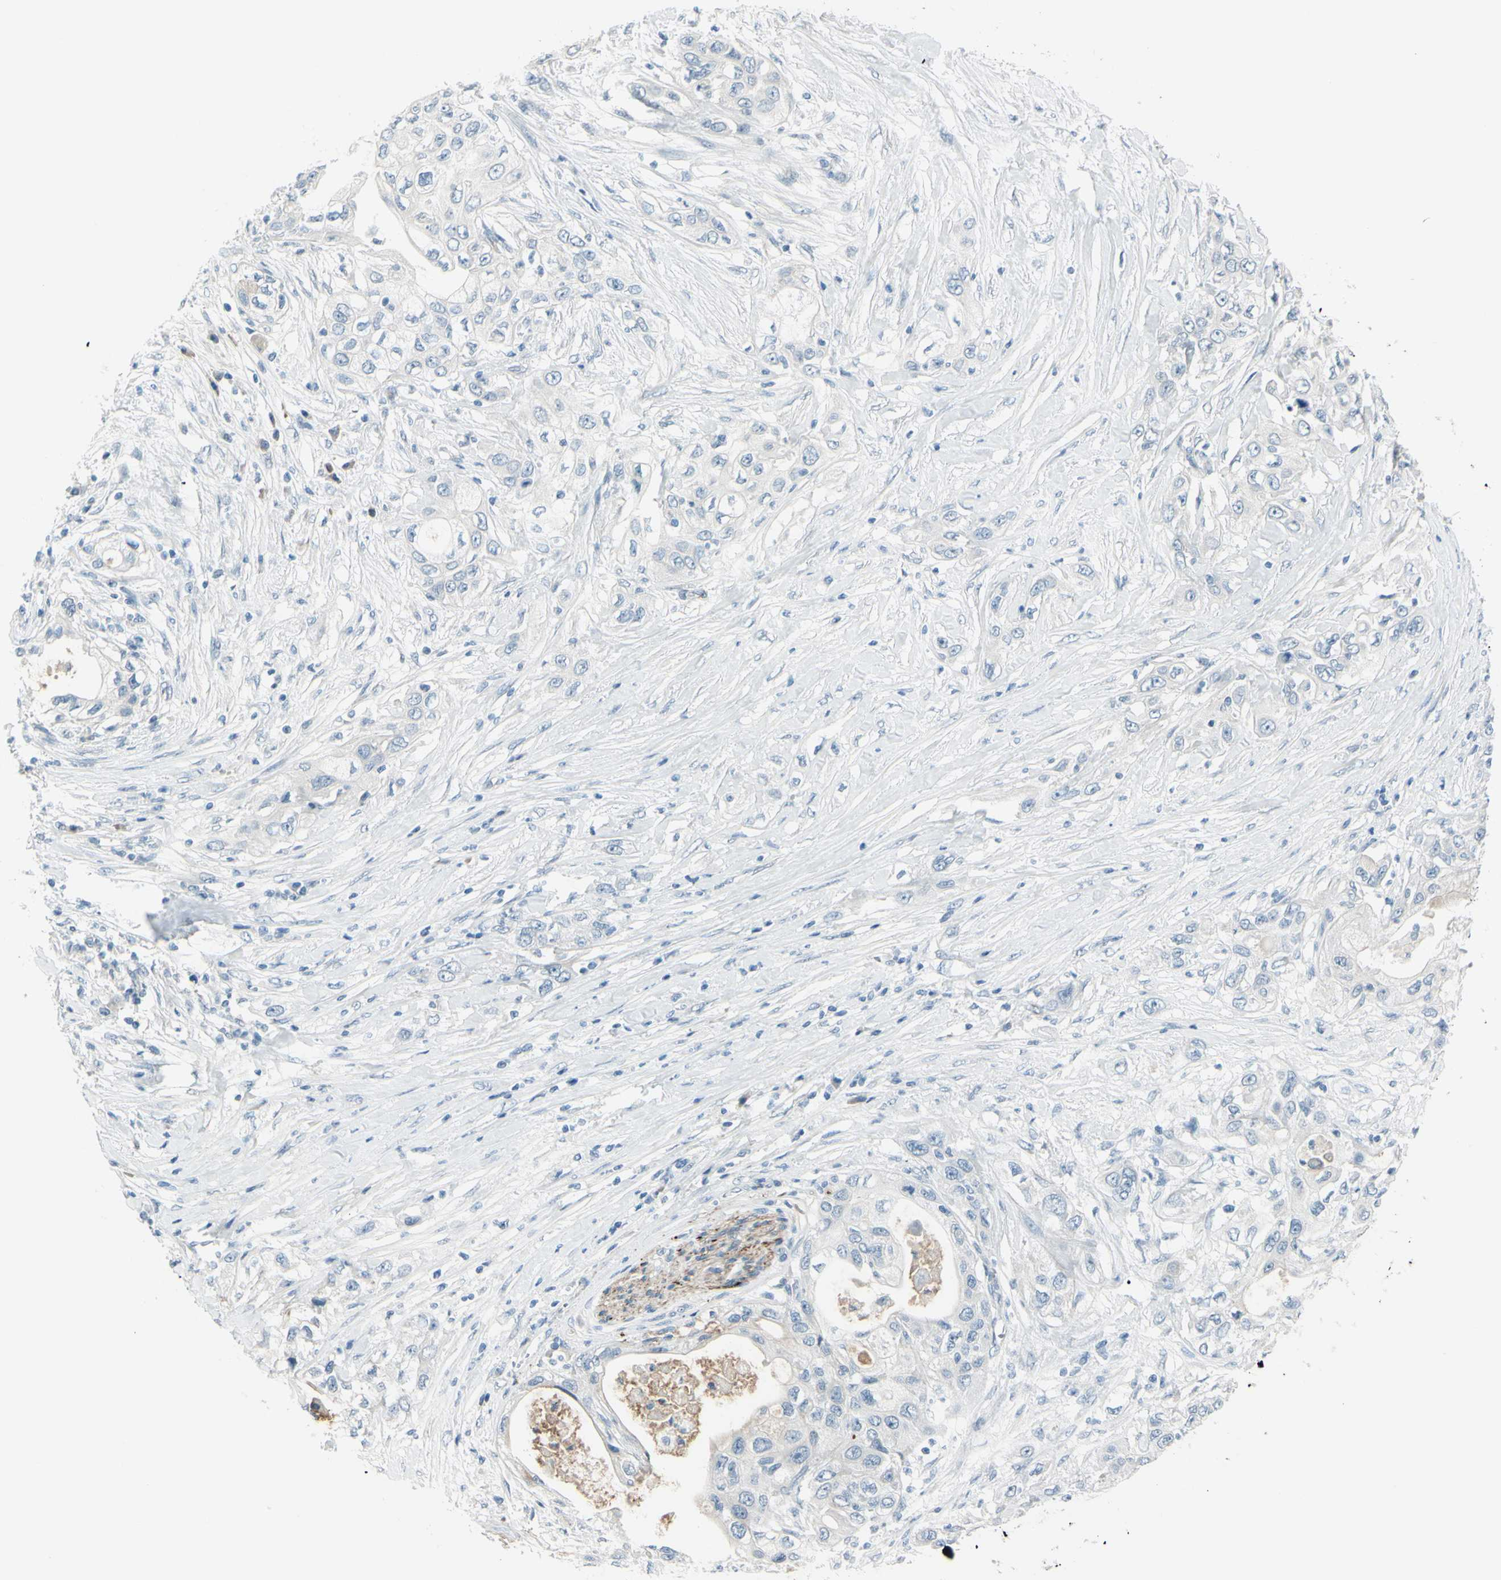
{"staining": {"intensity": "negative", "quantity": "none", "location": "none"}, "tissue": "pancreatic cancer", "cell_type": "Tumor cells", "image_type": "cancer", "snomed": [{"axis": "morphology", "description": "Adenocarcinoma, NOS"}, {"axis": "topography", "description": "Pancreas"}], "caption": "IHC image of neoplastic tissue: pancreatic cancer stained with DAB displays no significant protein expression in tumor cells.", "gene": "GPR34", "patient": {"sex": "female", "age": 70}}